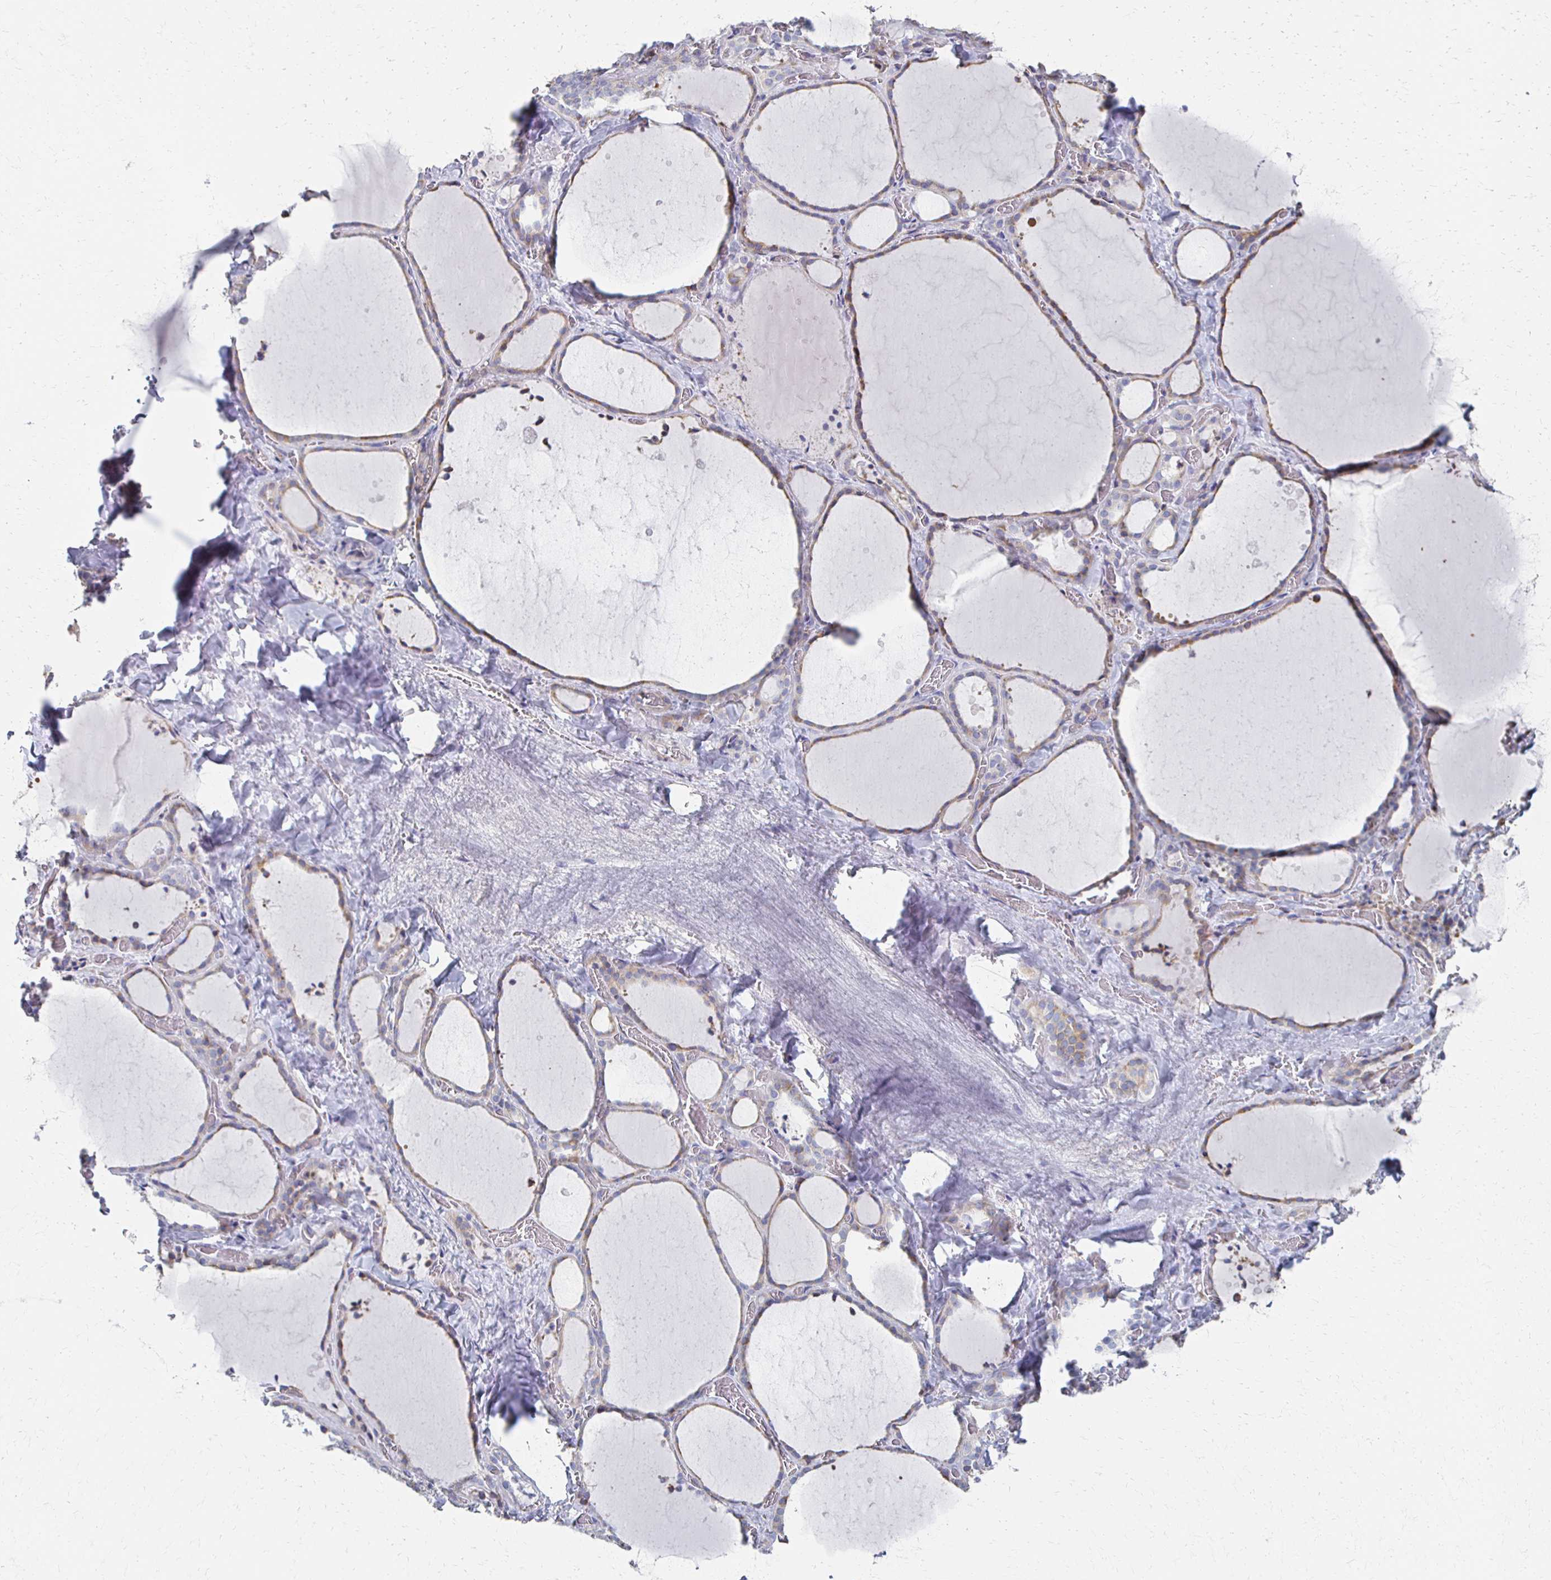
{"staining": {"intensity": "moderate", "quantity": "25%-75%", "location": "cytoplasmic/membranous"}, "tissue": "thyroid gland", "cell_type": "Glandular cells", "image_type": "normal", "snomed": [{"axis": "morphology", "description": "Normal tissue, NOS"}, {"axis": "topography", "description": "Thyroid gland"}], "caption": "A histopathology image showing moderate cytoplasmic/membranous staining in about 25%-75% of glandular cells in benign thyroid gland, as visualized by brown immunohistochemical staining.", "gene": "ATP1A3", "patient": {"sex": "female", "age": 36}}